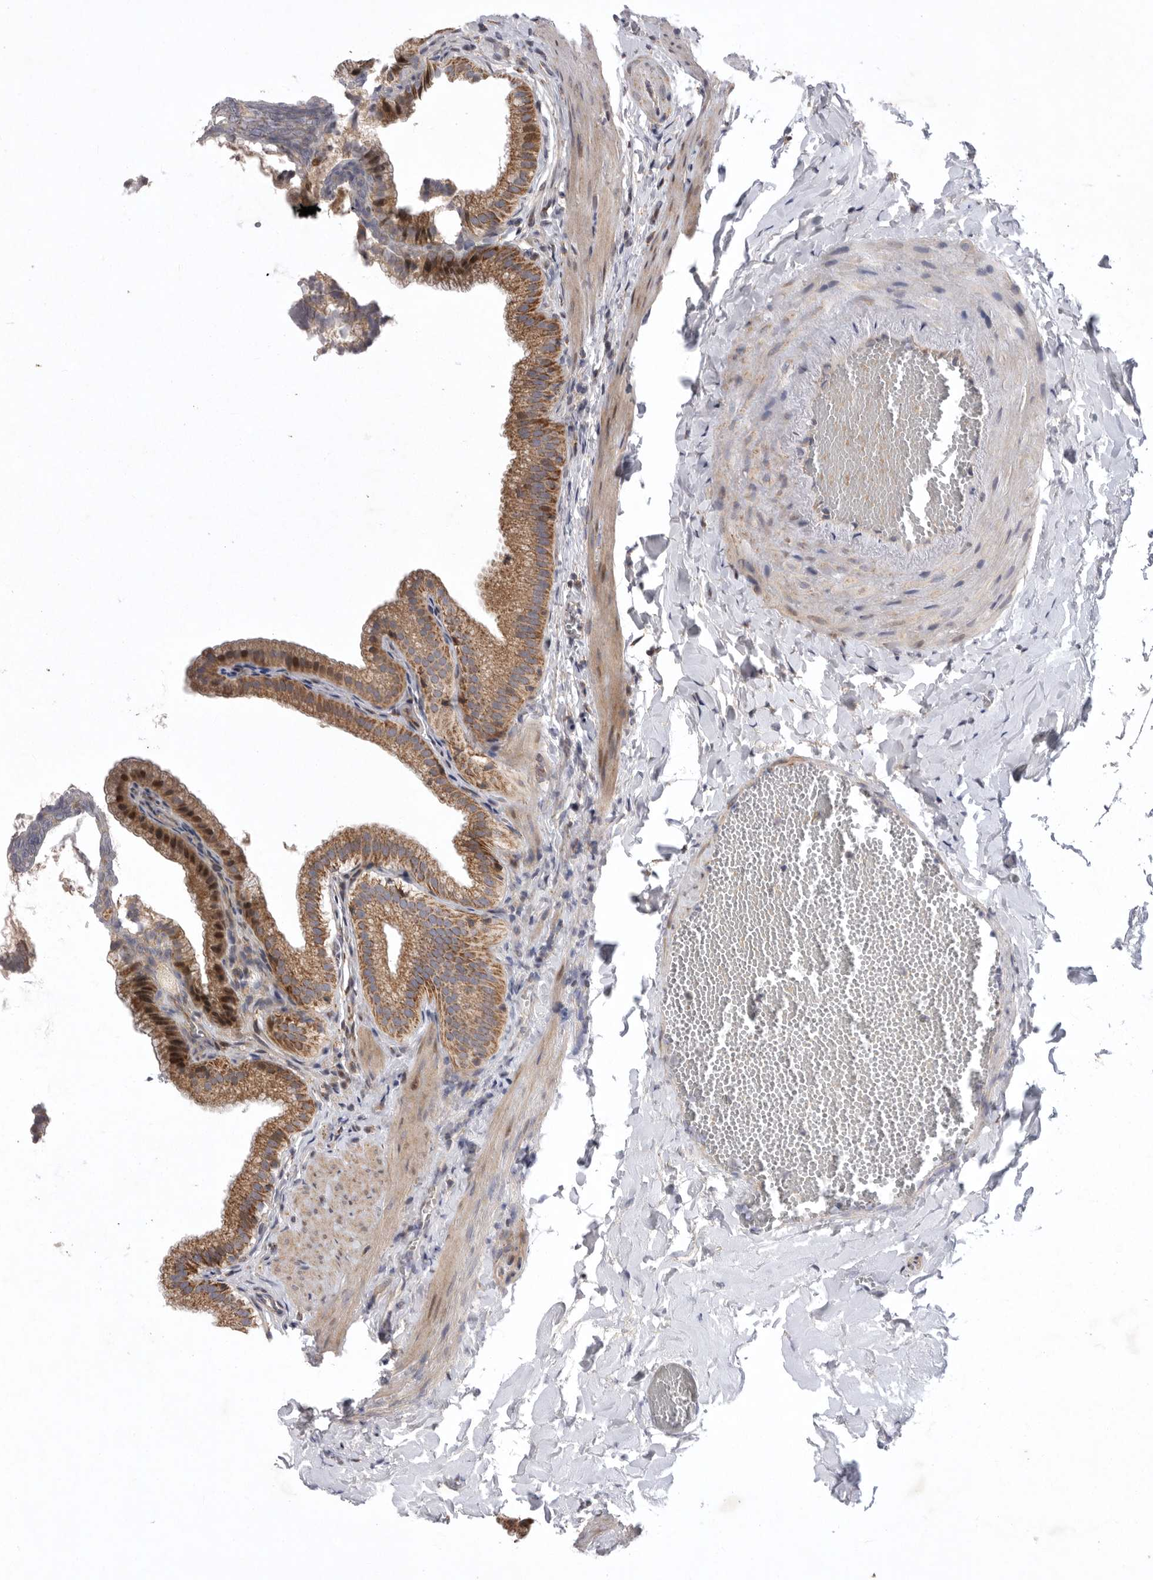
{"staining": {"intensity": "moderate", "quantity": ">75%", "location": "cytoplasmic/membranous"}, "tissue": "gallbladder", "cell_type": "Glandular cells", "image_type": "normal", "snomed": [{"axis": "morphology", "description": "Normal tissue, NOS"}, {"axis": "topography", "description": "Gallbladder"}], "caption": "Glandular cells exhibit medium levels of moderate cytoplasmic/membranous staining in about >75% of cells in unremarkable human gallbladder. Nuclei are stained in blue.", "gene": "MPZL1", "patient": {"sex": "male", "age": 38}}